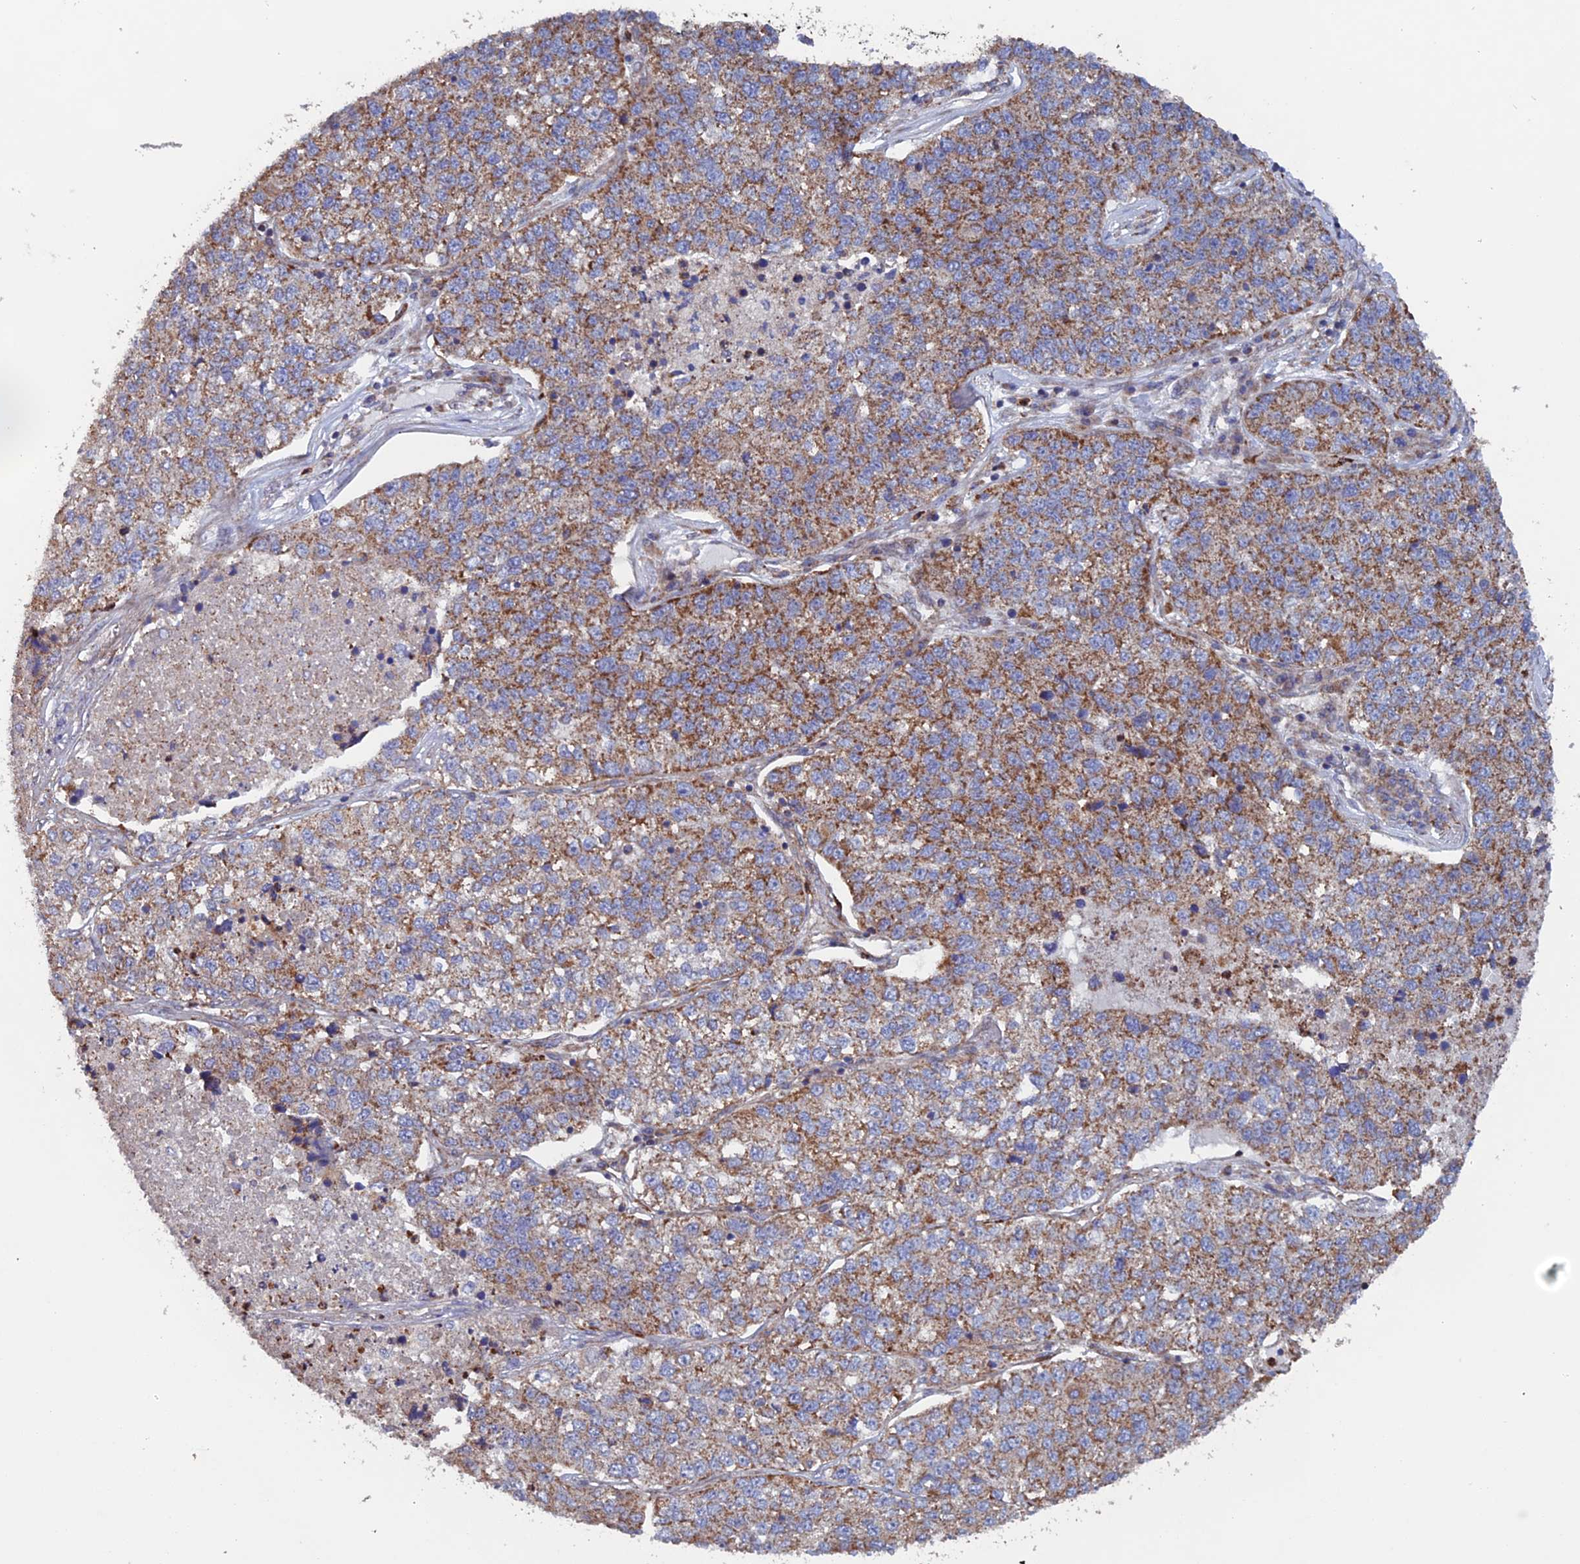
{"staining": {"intensity": "moderate", "quantity": ">75%", "location": "cytoplasmic/membranous"}, "tissue": "lung cancer", "cell_type": "Tumor cells", "image_type": "cancer", "snomed": [{"axis": "morphology", "description": "Adenocarcinoma, NOS"}, {"axis": "topography", "description": "Lung"}], "caption": "This is an image of immunohistochemistry staining of lung adenocarcinoma, which shows moderate staining in the cytoplasmic/membranous of tumor cells.", "gene": "MRPL1", "patient": {"sex": "male", "age": 49}}